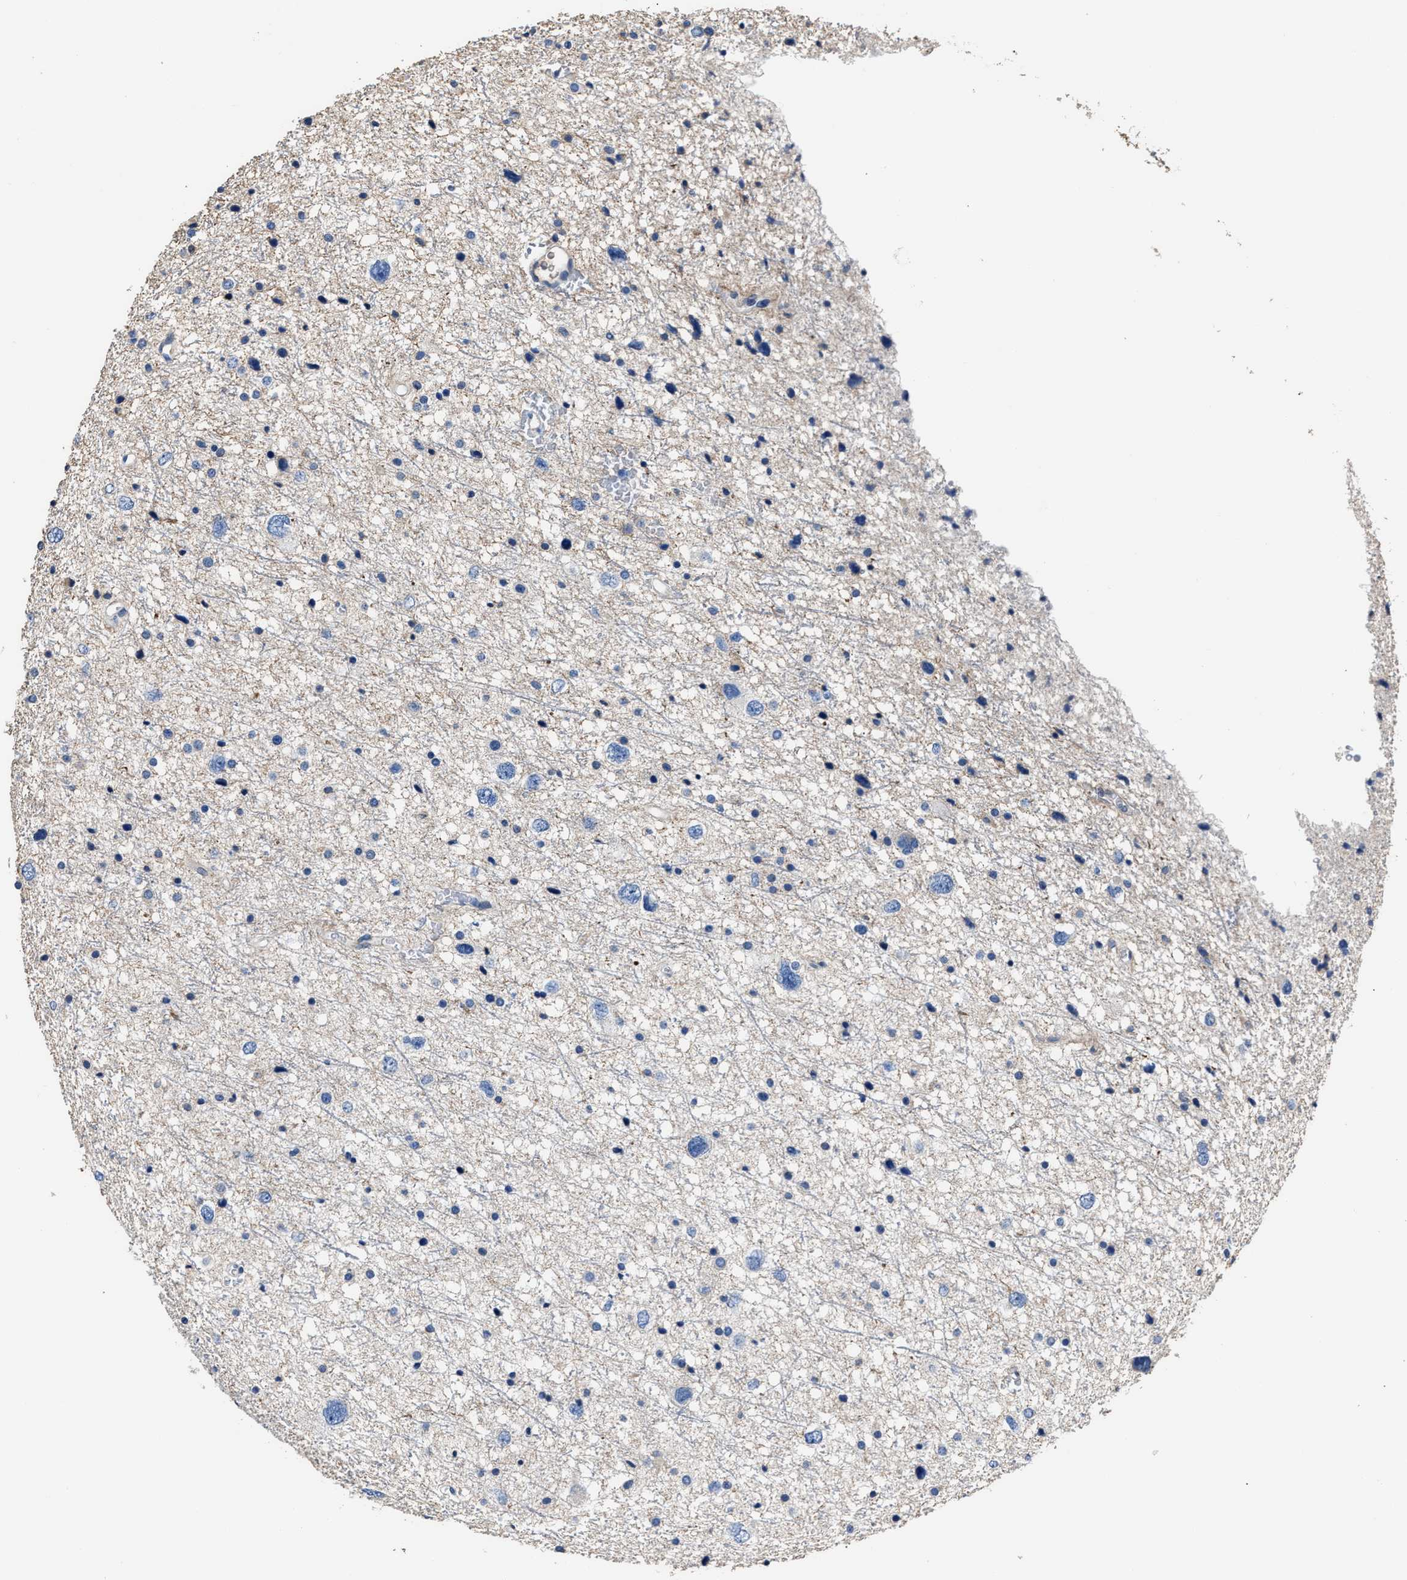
{"staining": {"intensity": "negative", "quantity": "none", "location": "none"}, "tissue": "glioma", "cell_type": "Tumor cells", "image_type": "cancer", "snomed": [{"axis": "morphology", "description": "Glioma, malignant, Low grade"}, {"axis": "topography", "description": "Brain"}], "caption": "Tumor cells show no significant protein expression in glioma. Nuclei are stained in blue.", "gene": "DNAJC24", "patient": {"sex": "female", "age": 37}}